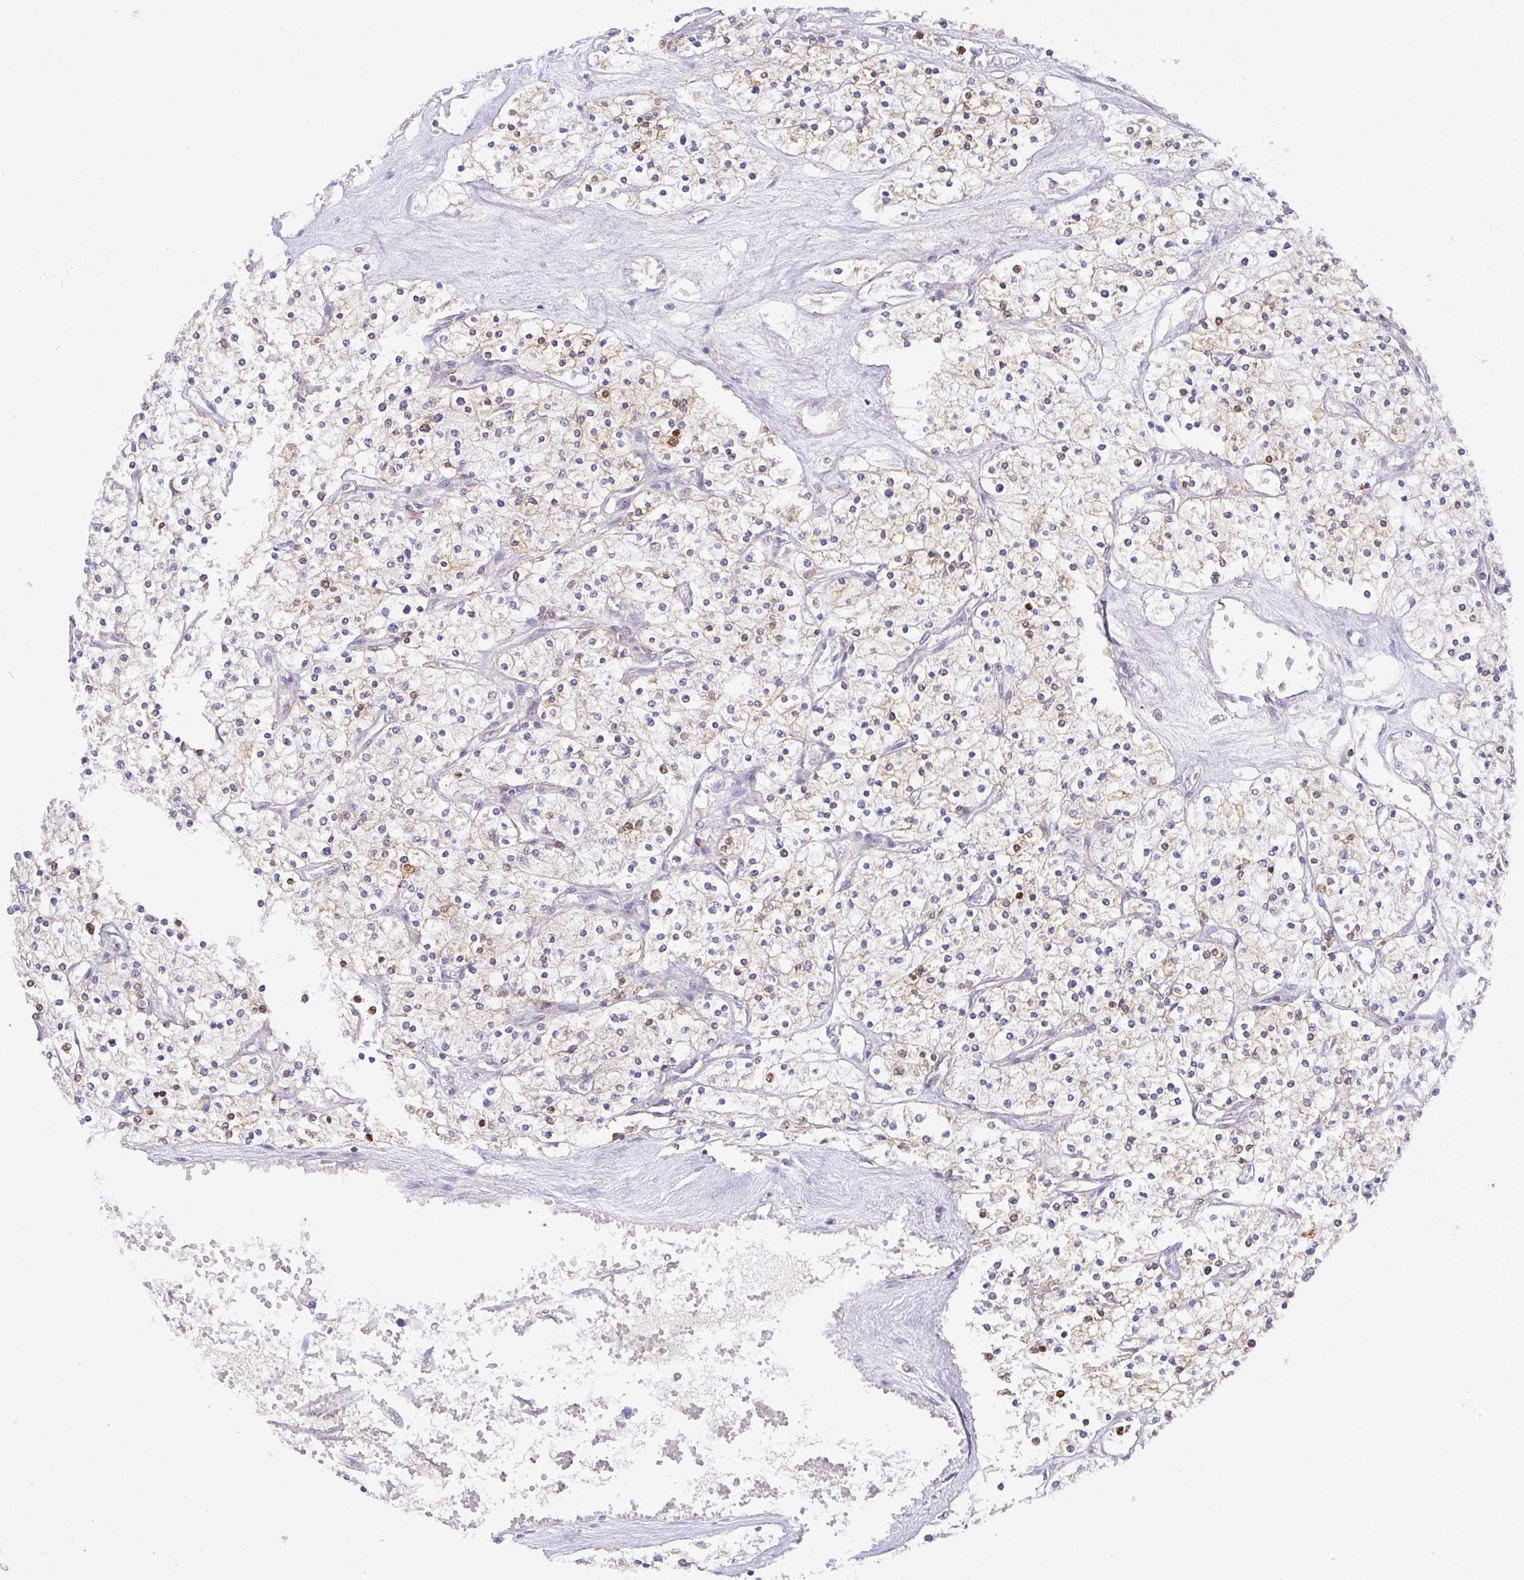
{"staining": {"intensity": "weak", "quantity": ">75%", "location": "cytoplasmic/membranous,nuclear"}, "tissue": "renal cancer", "cell_type": "Tumor cells", "image_type": "cancer", "snomed": [{"axis": "morphology", "description": "Adenocarcinoma, NOS"}, {"axis": "topography", "description": "Kidney"}], "caption": "Immunohistochemical staining of human renal cancer shows low levels of weak cytoplasmic/membranous and nuclear expression in approximately >75% of tumor cells. Using DAB (3,3'-diaminobenzidine) (brown) and hematoxylin (blue) stains, captured at high magnification using brightfield microscopy.", "gene": "BBX", "patient": {"sex": "male", "age": 80}}